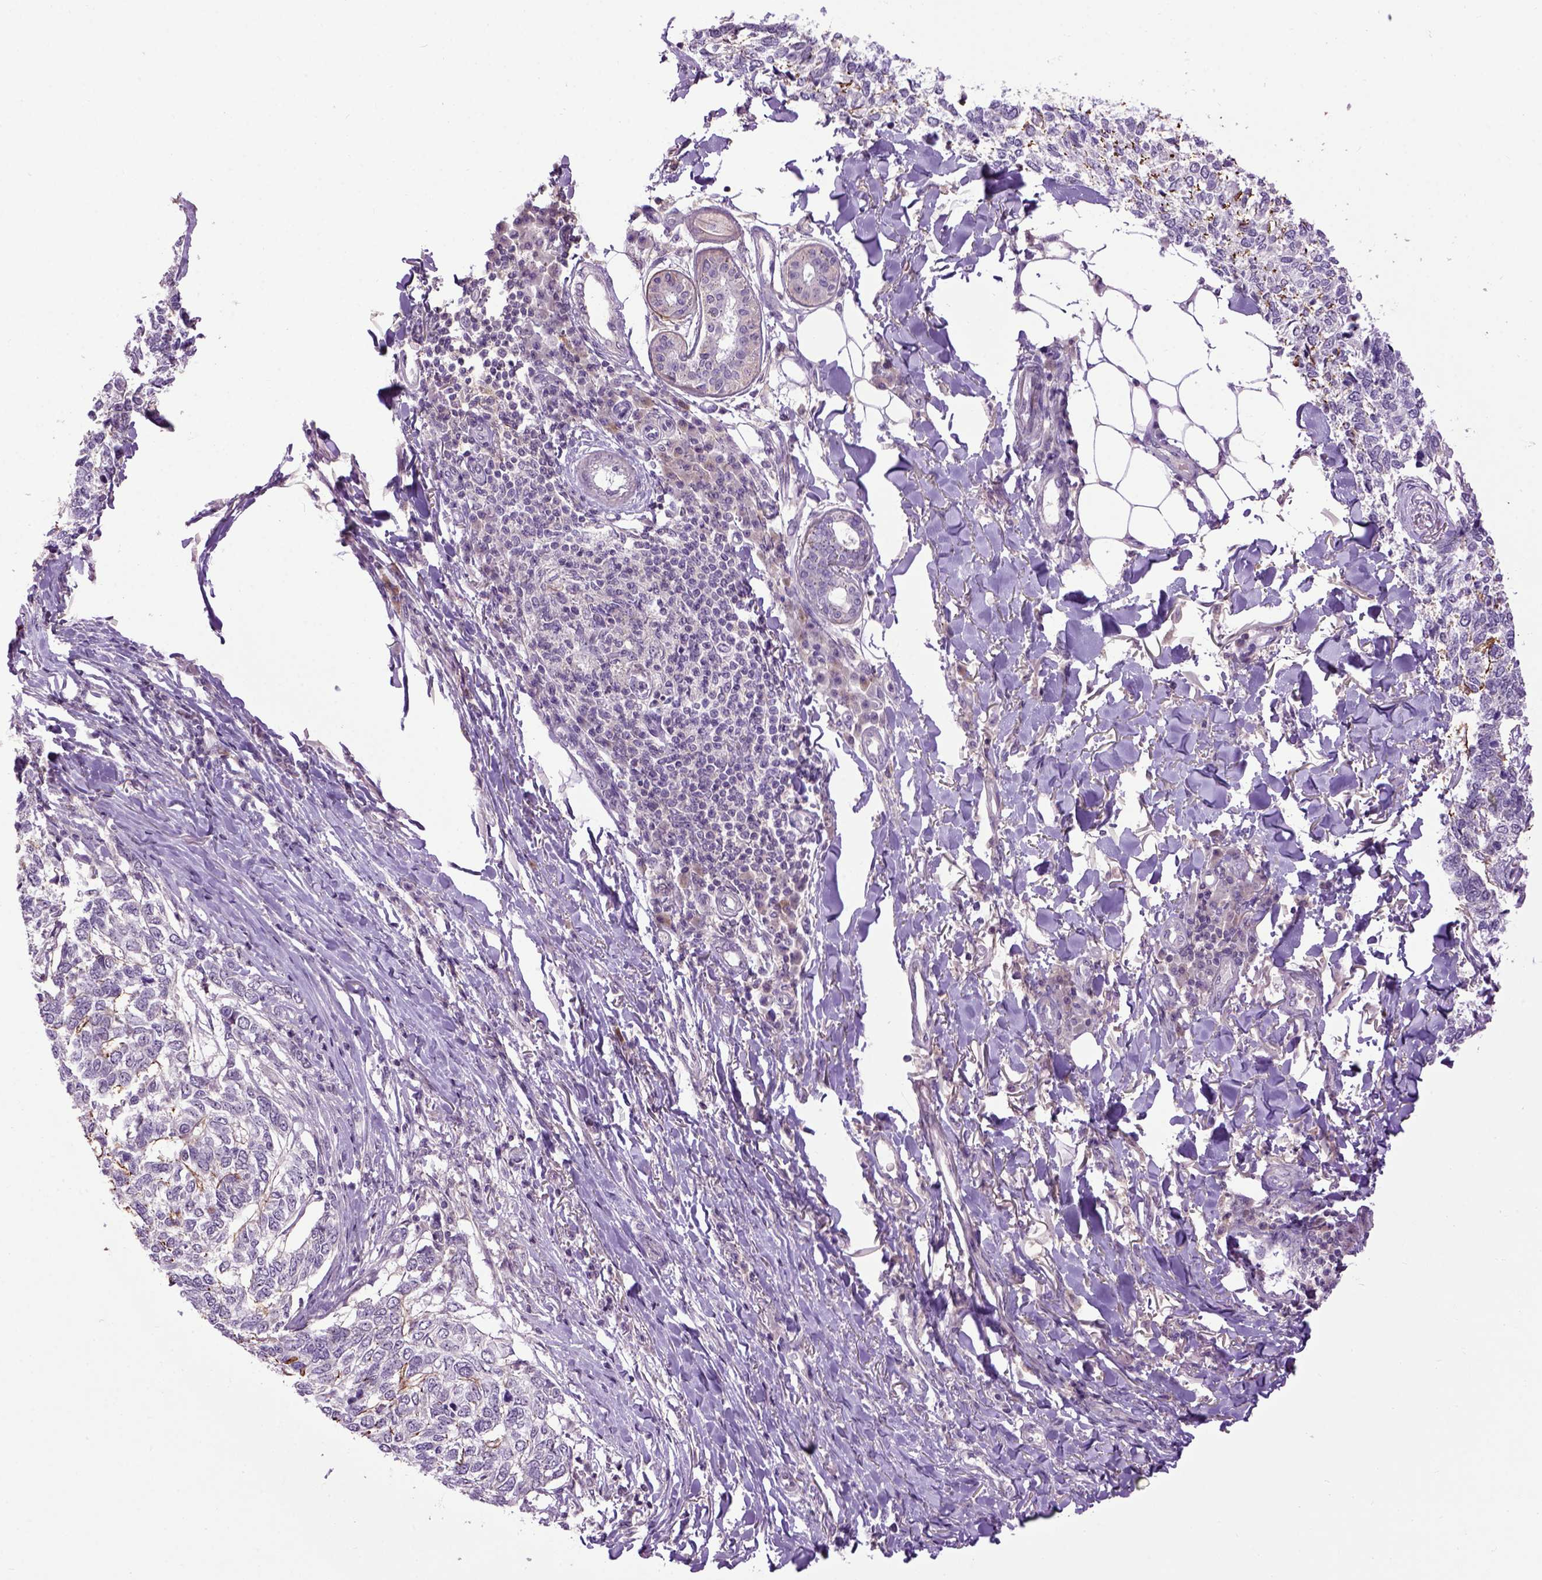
{"staining": {"intensity": "negative", "quantity": "none", "location": "none"}, "tissue": "skin cancer", "cell_type": "Tumor cells", "image_type": "cancer", "snomed": [{"axis": "morphology", "description": "Basal cell carcinoma"}, {"axis": "topography", "description": "Skin"}], "caption": "IHC of skin cancer (basal cell carcinoma) shows no expression in tumor cells.", "gene": "EMILIN3", "patient": {"sex": "female", "age": 65}}